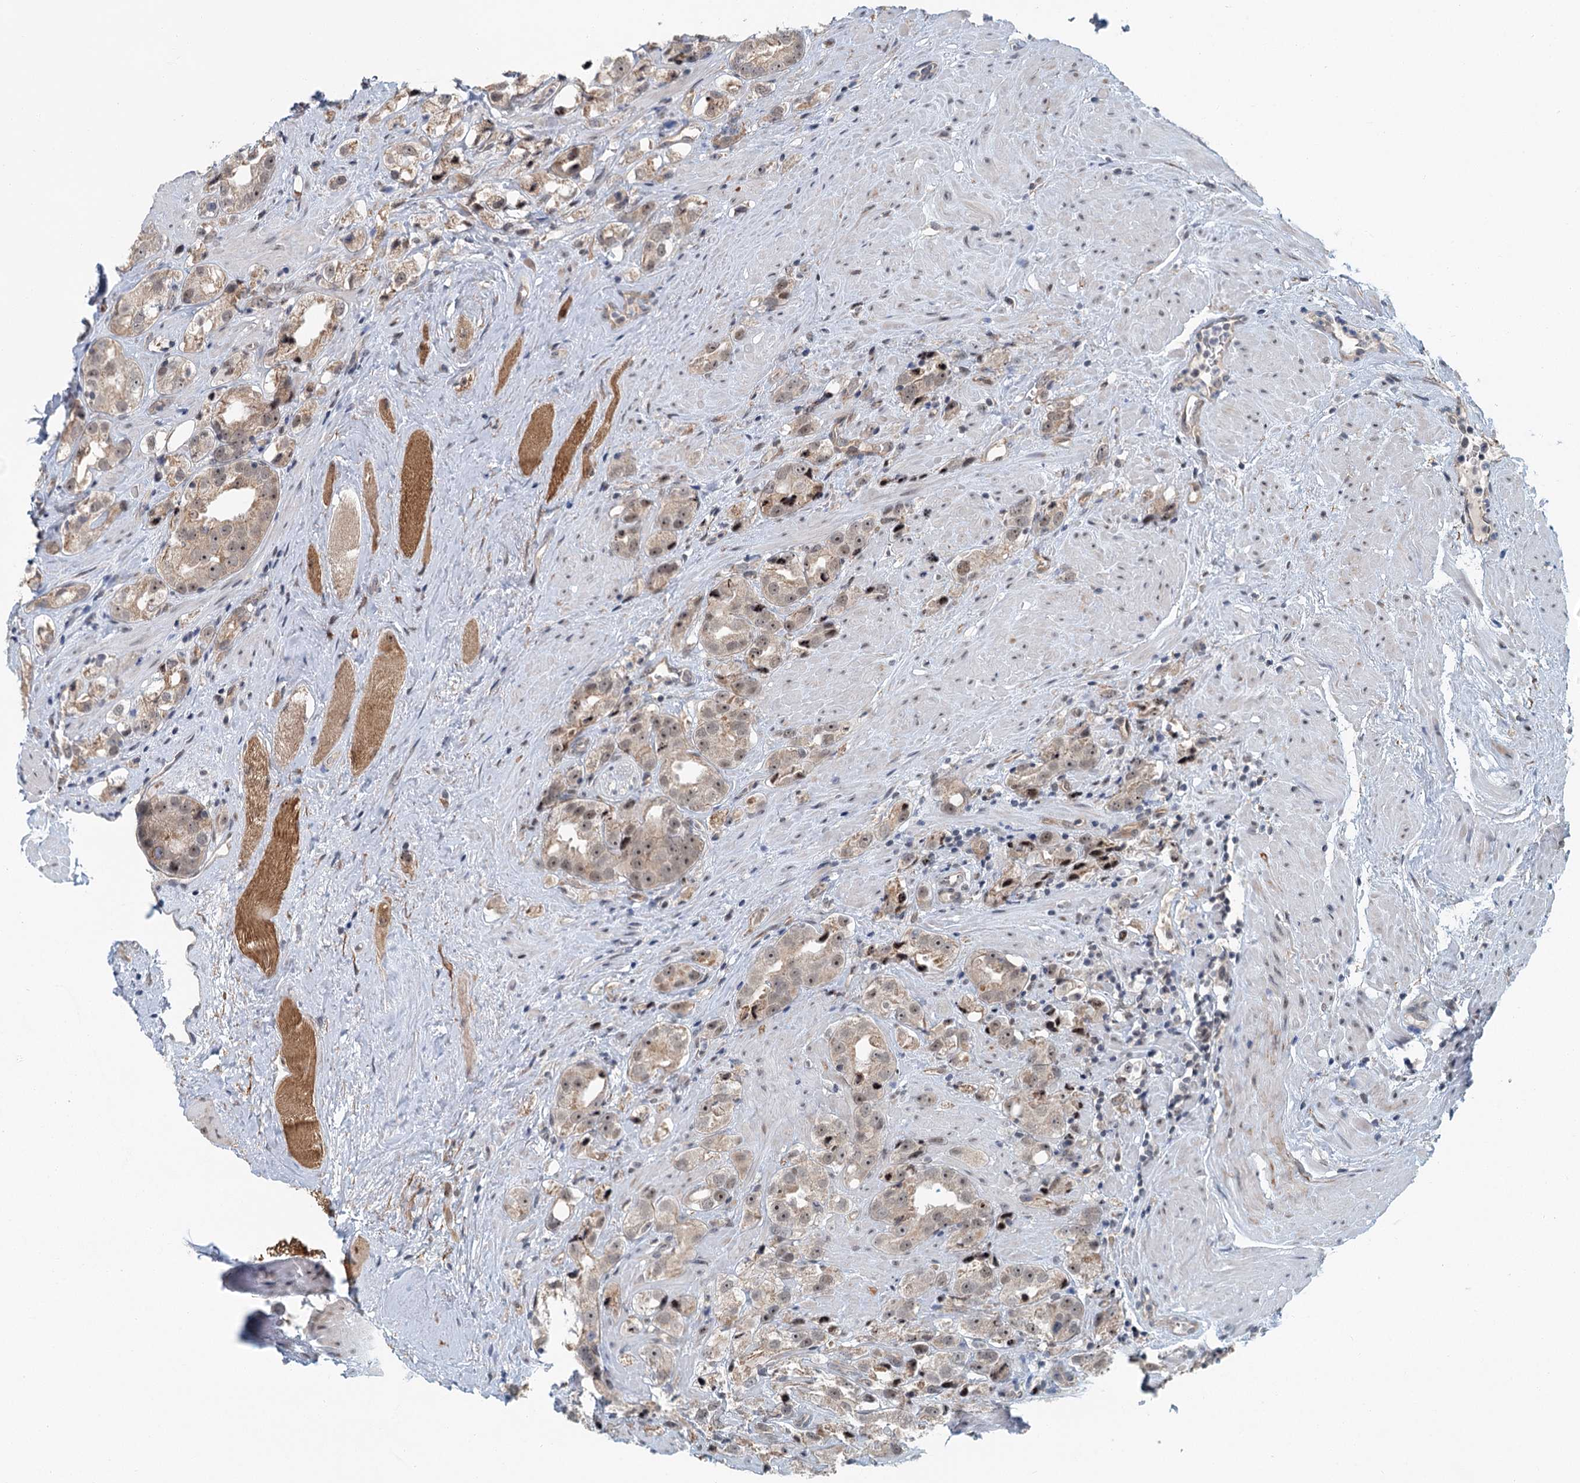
{"staining": {"intensity": "weak", "quantity": ">75%", "location": "cytoplasmic/membranous,nuclear"}, "tissue": "prostate cancer", "cell_type": "Tumor cells", "image_type": "cancer", "snomed": [{"axis": "morphology", "description": "Adenocarcinoma, NOS"}, {"axis": "topography", "description": "Prostate"}], "caption": "Adenocarcinoma (prostate) stained with DAB IHC shows low levels of weak cytoplasmic/membranous and nuclear positivity in approximately >75% of tumor cells. The staining was performed using DAB, with brown indicating positive protein expression. Nuclei are stained blue with hematoxylin.", "gene": "TAS2R42", "patient": {"sex": "male", "age": 79}}